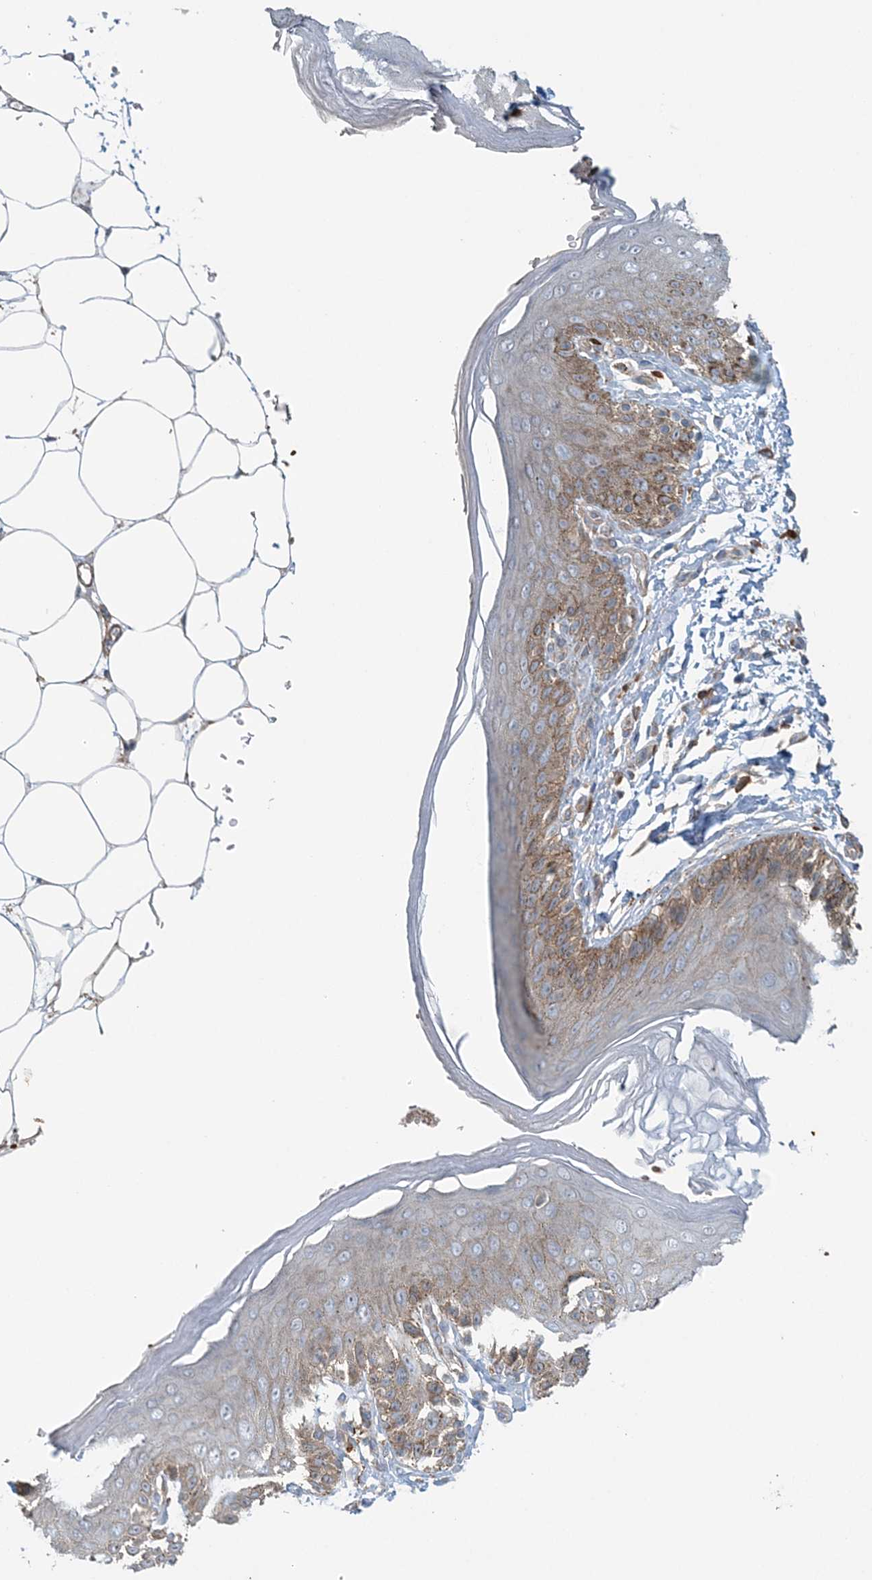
{"staining": {"intensity": "moderate", "quantity": "<25%", "location": "cytoplasmic/membranous"}, "tissue": "skin", "cell_type": "Epidermal cells", "image_type": "normal", "snomed": [{"axis": "morphology", "description": "Normal tissue, NOS"}, {"axis": "topography", "description": "Anal"}], "caption": "Epidermal cells show moderate cytoplasmic/membranous positivity in about <25% of cells in unremarkable skin.", "gene": "TTI1", "patient": {"sex": "male", "age": 44}}